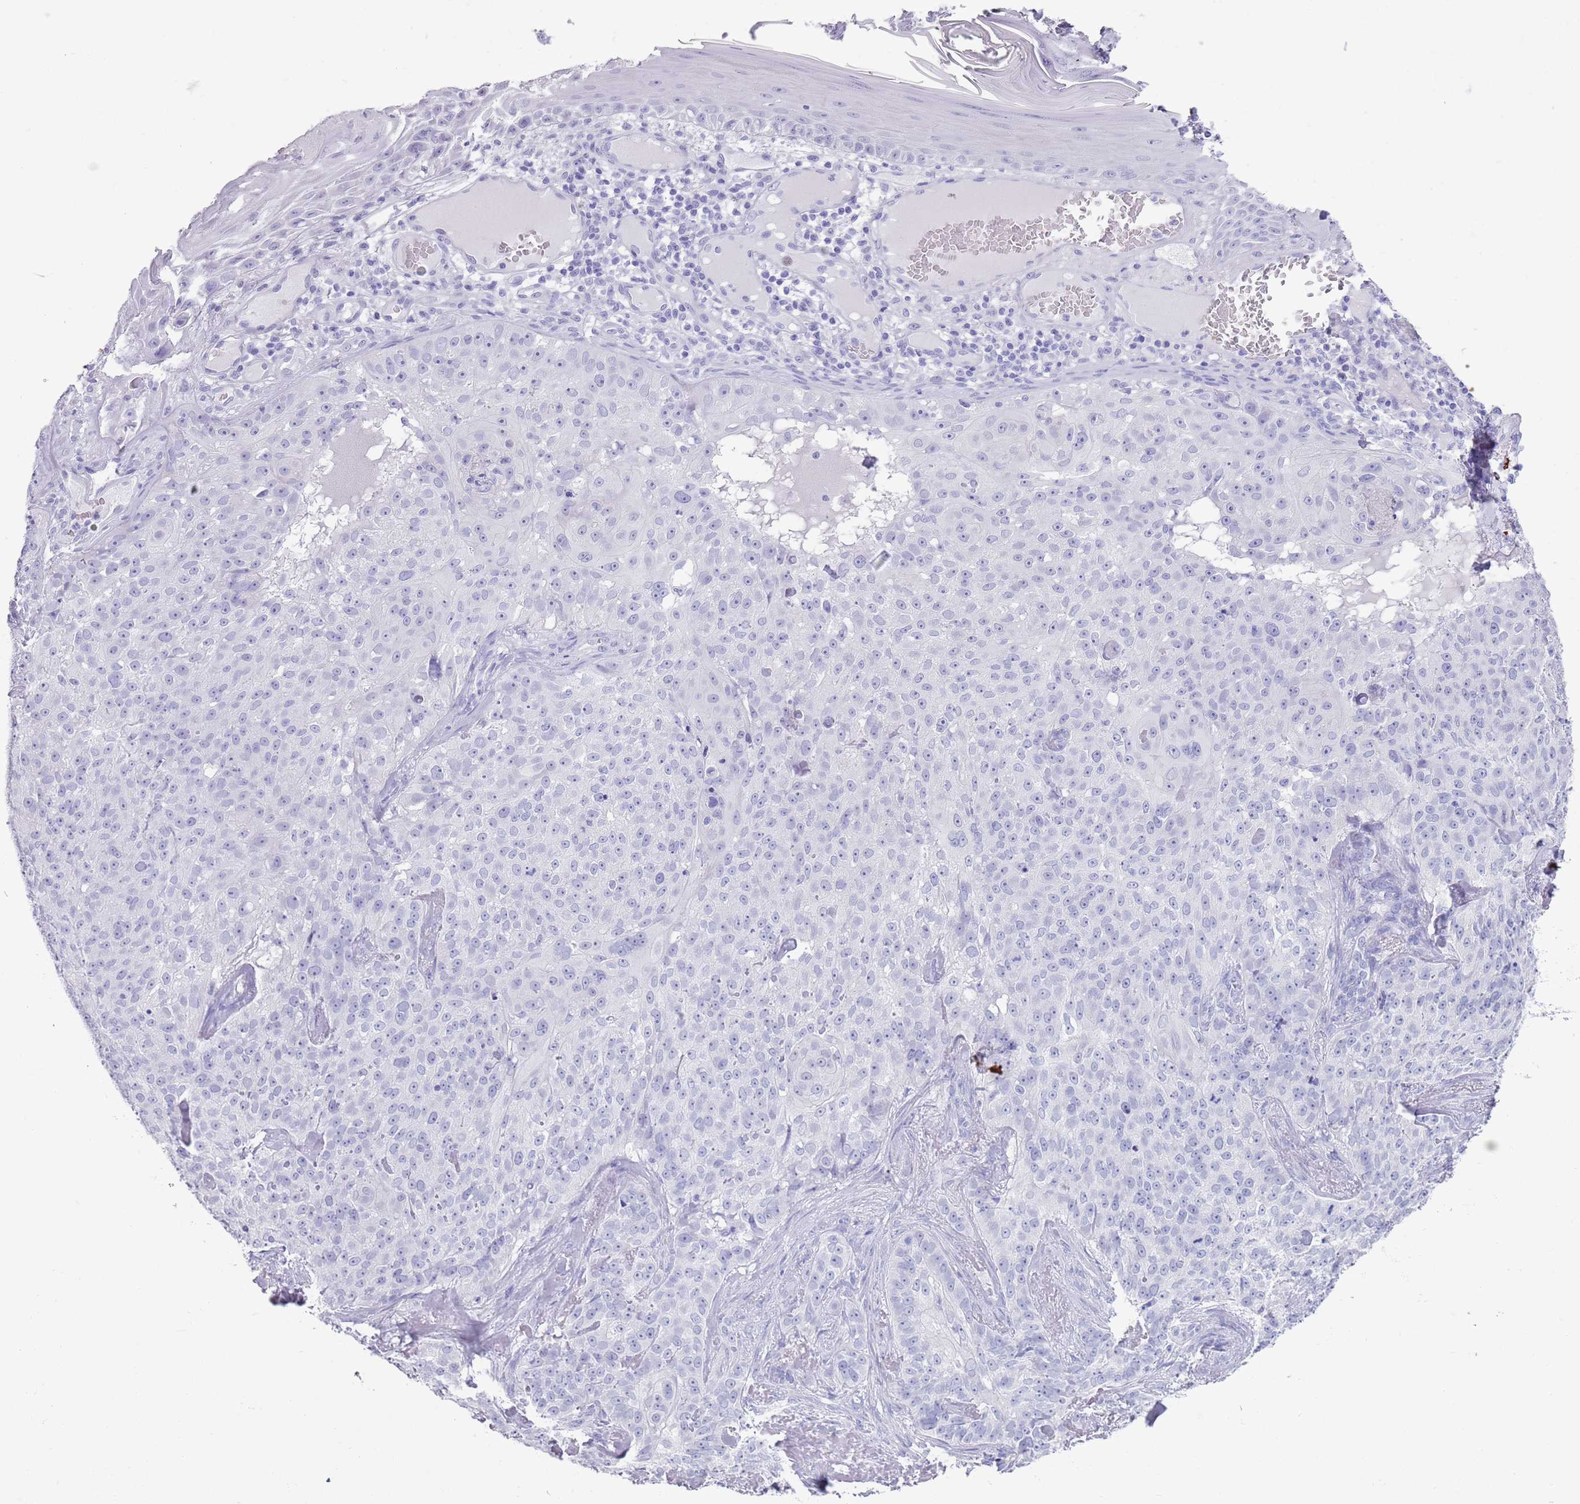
{"staining": {"intensity": "negative", "quantity": "none", "location": "none"}, "tissue": "skin cancer", "cell_type": "Tumor cells", "image_type": "cancer", "snomed": [{"axis": "morphology", "description": "Basal cell carcinoma"}, {"axis": "topography", "description": "Skin"}], "caption": "An immunohistochemistry micrograph of skin cancer is shown. There is no staining in tumor cells of skin cancer. Nuclei are stained in blue.", "gene": "LY6G5B", "patient": {"sex": "female", "age": 92}}